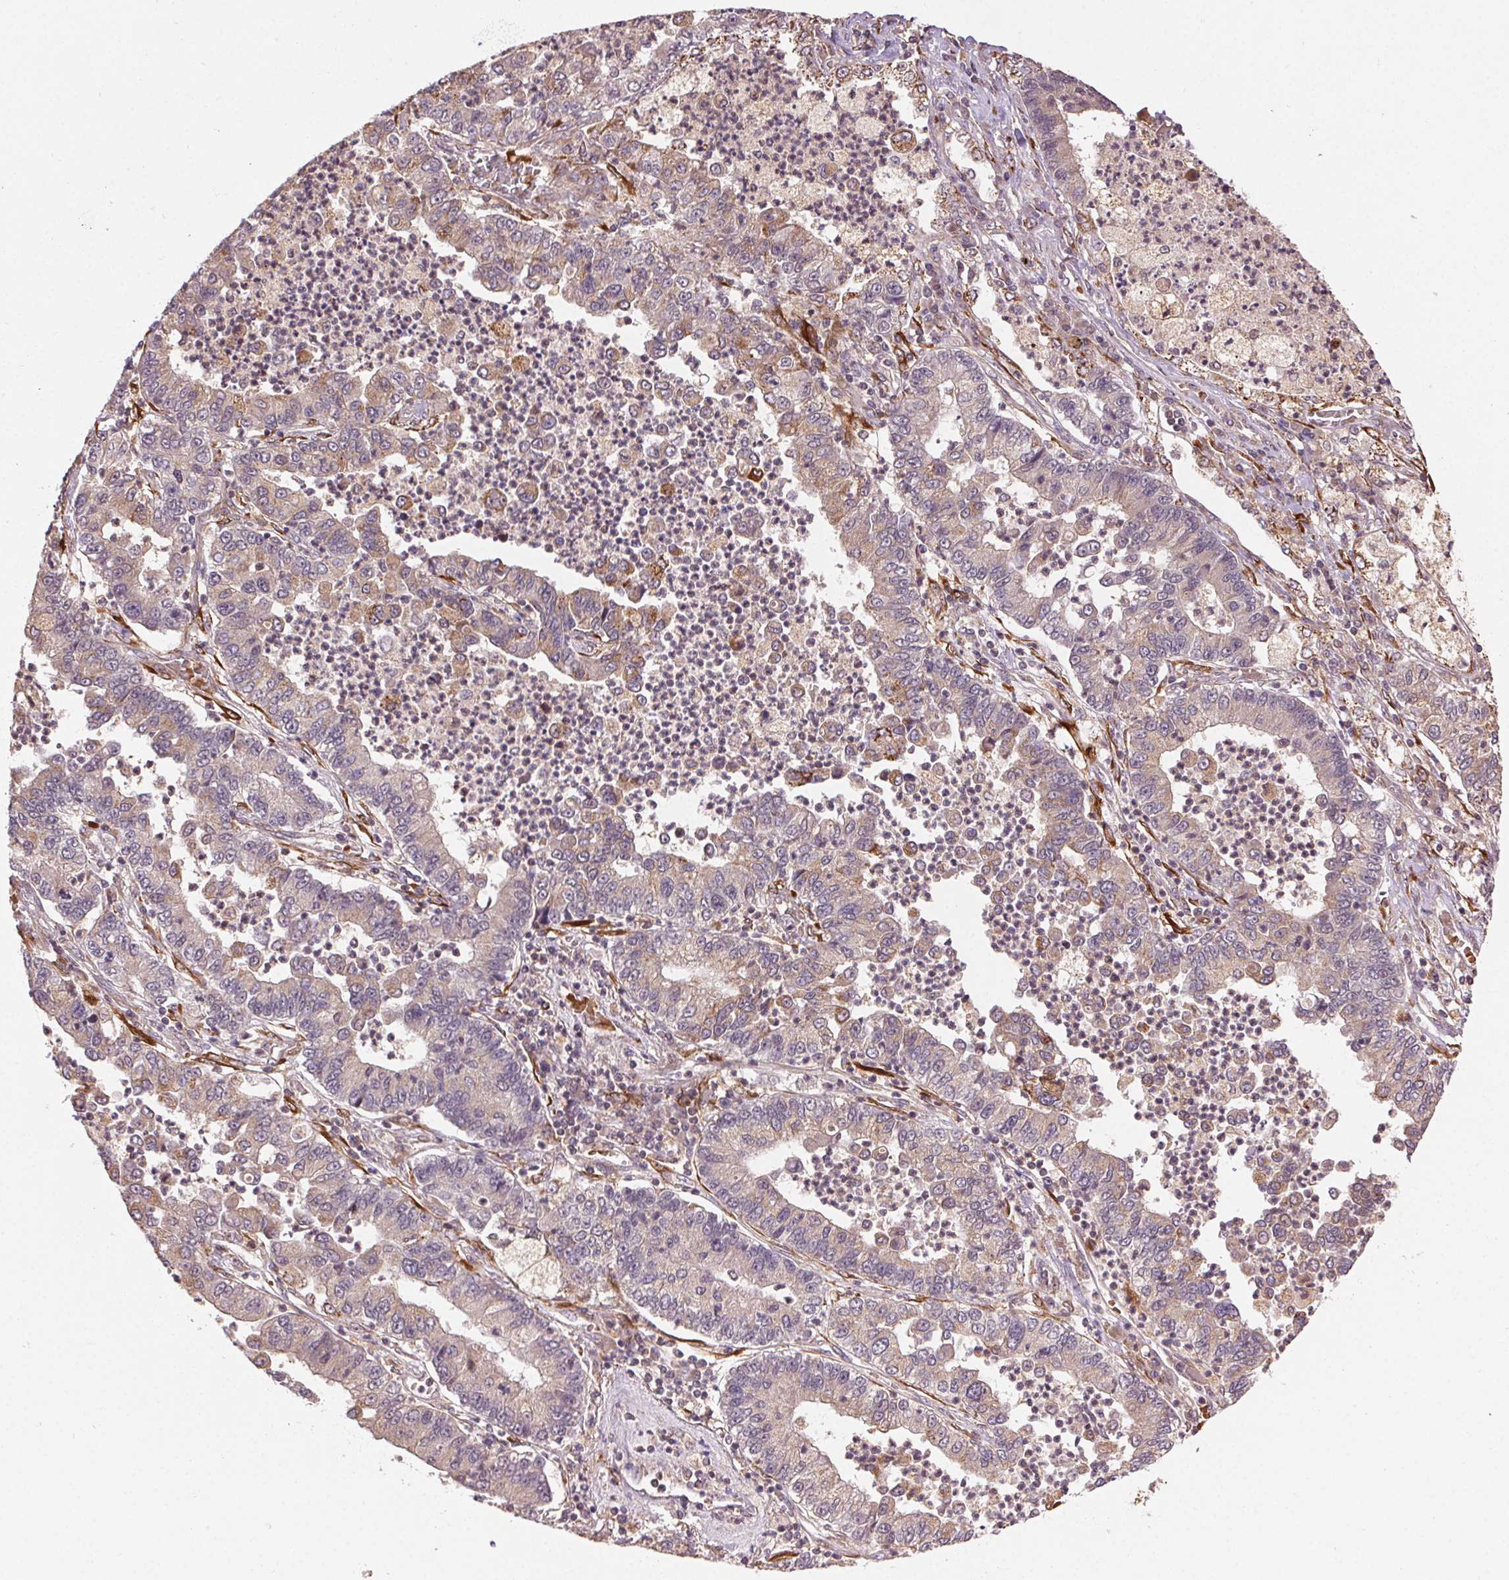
{"staining": {"intensity": "weak", "quantity": "25%-75%", "location": "cytoplasmic/membranous"}, "tissue": "lung cancer", "cell_type": "Tumor cells", "image_type": "cancer", "snomed": [{"axis": "morphology", "description": "Adenocarcinoma, NOS"}, {"axis": "topography", "description": "Lung"}], "caption": "This histopathology image shows immunohistochemistry (IHC) staining of human lung cancer (adenocarcinoma), with low weak cytoplasmic/membranous expression in about 25%-75% of tumor cells.", "gene": "KLHL15", "patient": {"sex": "female", "age": 57}}